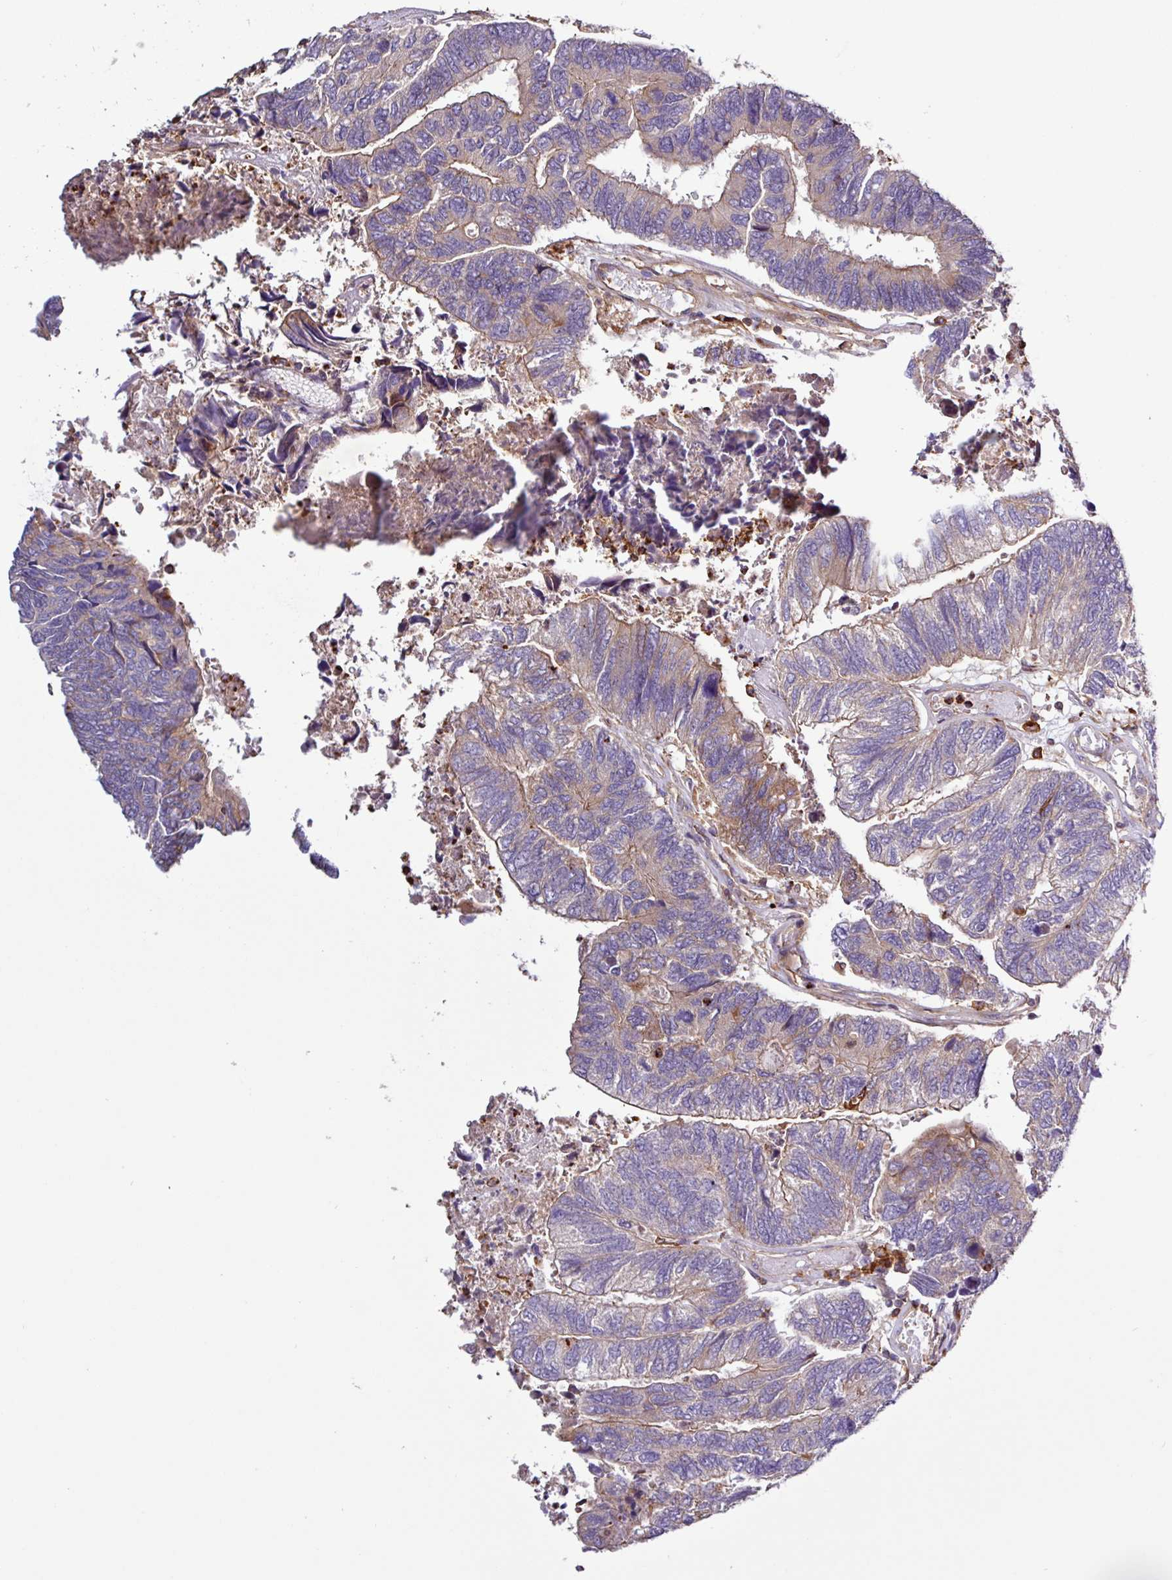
{"staining": {"intensity": "moderate", "quantity": ">75%", "location": "cytoplasmic/membranous"}, "tissue": "colorectal cancer", "cell_type": "Tumor cells", "image_type": "cancer", "snomed": [{"axis": "morphology", "description": "Adenocarcinoma, NOS"}, {"axis": "topography", "description": "Colon"}], "caption": "Colorectal cancer was stained to show a protein in brown. There is medium levels of moderate cytoplasmic/membranous expression in about >75% of tumor cells. The staining was performed using DAB (3,3'-diaminobenzidine), with brown indicating positive protein expression. Nuclei are stained blue with hematoxylin.", "gene": "ACTR3", "patient": {"sex": "female", "age": 67}}